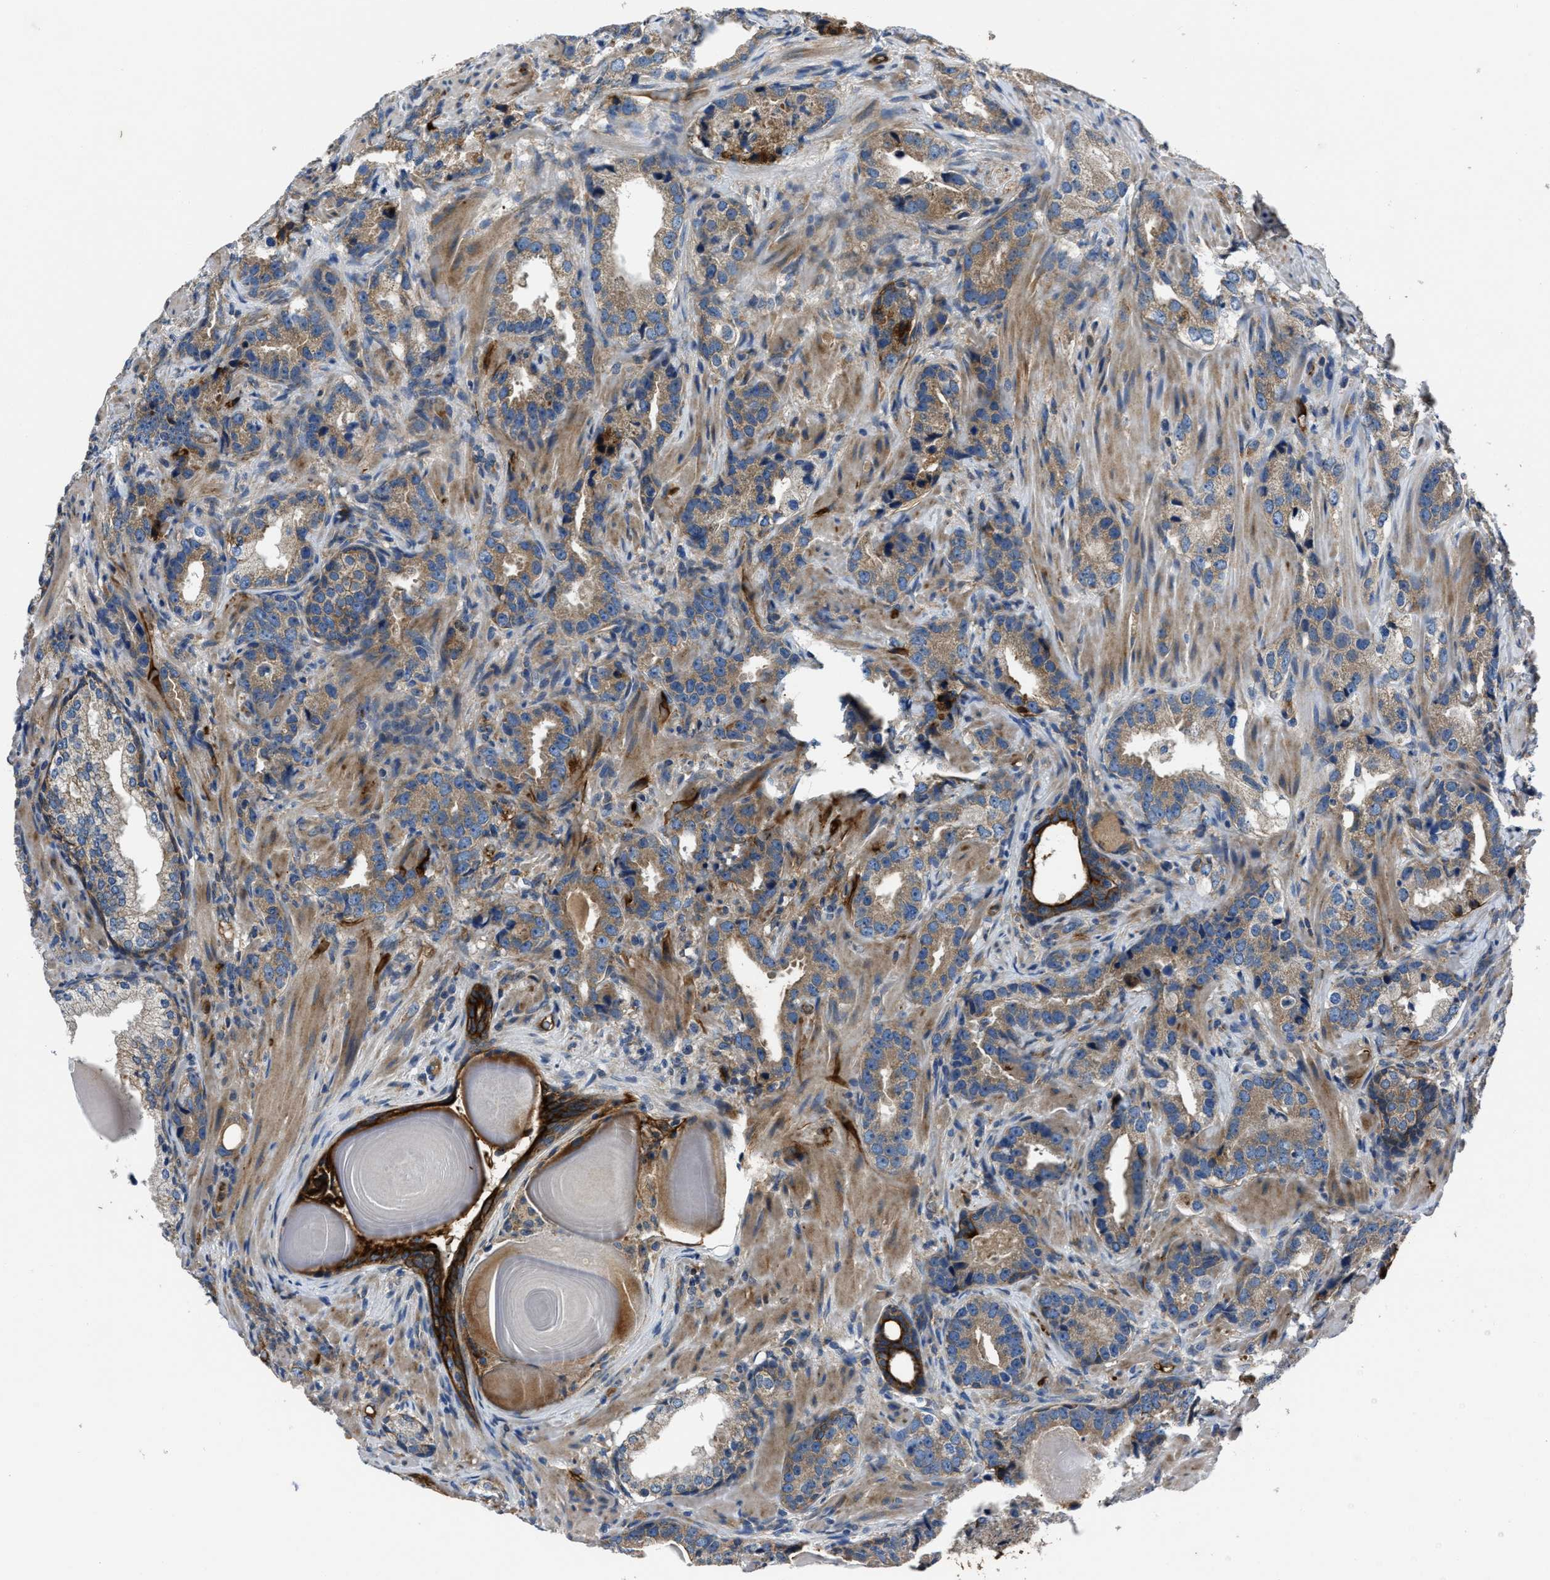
{"staining": {"intensity": "weak", "quantity": ">75%", "location": "cytoplasmic/membranous"}, "tissue": "prostate cancer", "cell_type": "Tumor cells", "image_type": "cancer", "snomed": [{"axis": "morphology", "description": "Adenocarcinoma, High grade"}, {"axis": "topography", "description": "Prostate"}], "caption": "DAB immunohistochemical staining of human adenocarcinoma (high-grade) (prostate) reveals weak cytoplasmic/membranous protein expression in about >75% of tumor cells. (DAB (3,3'-diaminobenzidine) IHC, brown staining for protein, blue staining for nuclei).", "gene": "ERC1", "patient": {"sex": "male", "age": 63}}